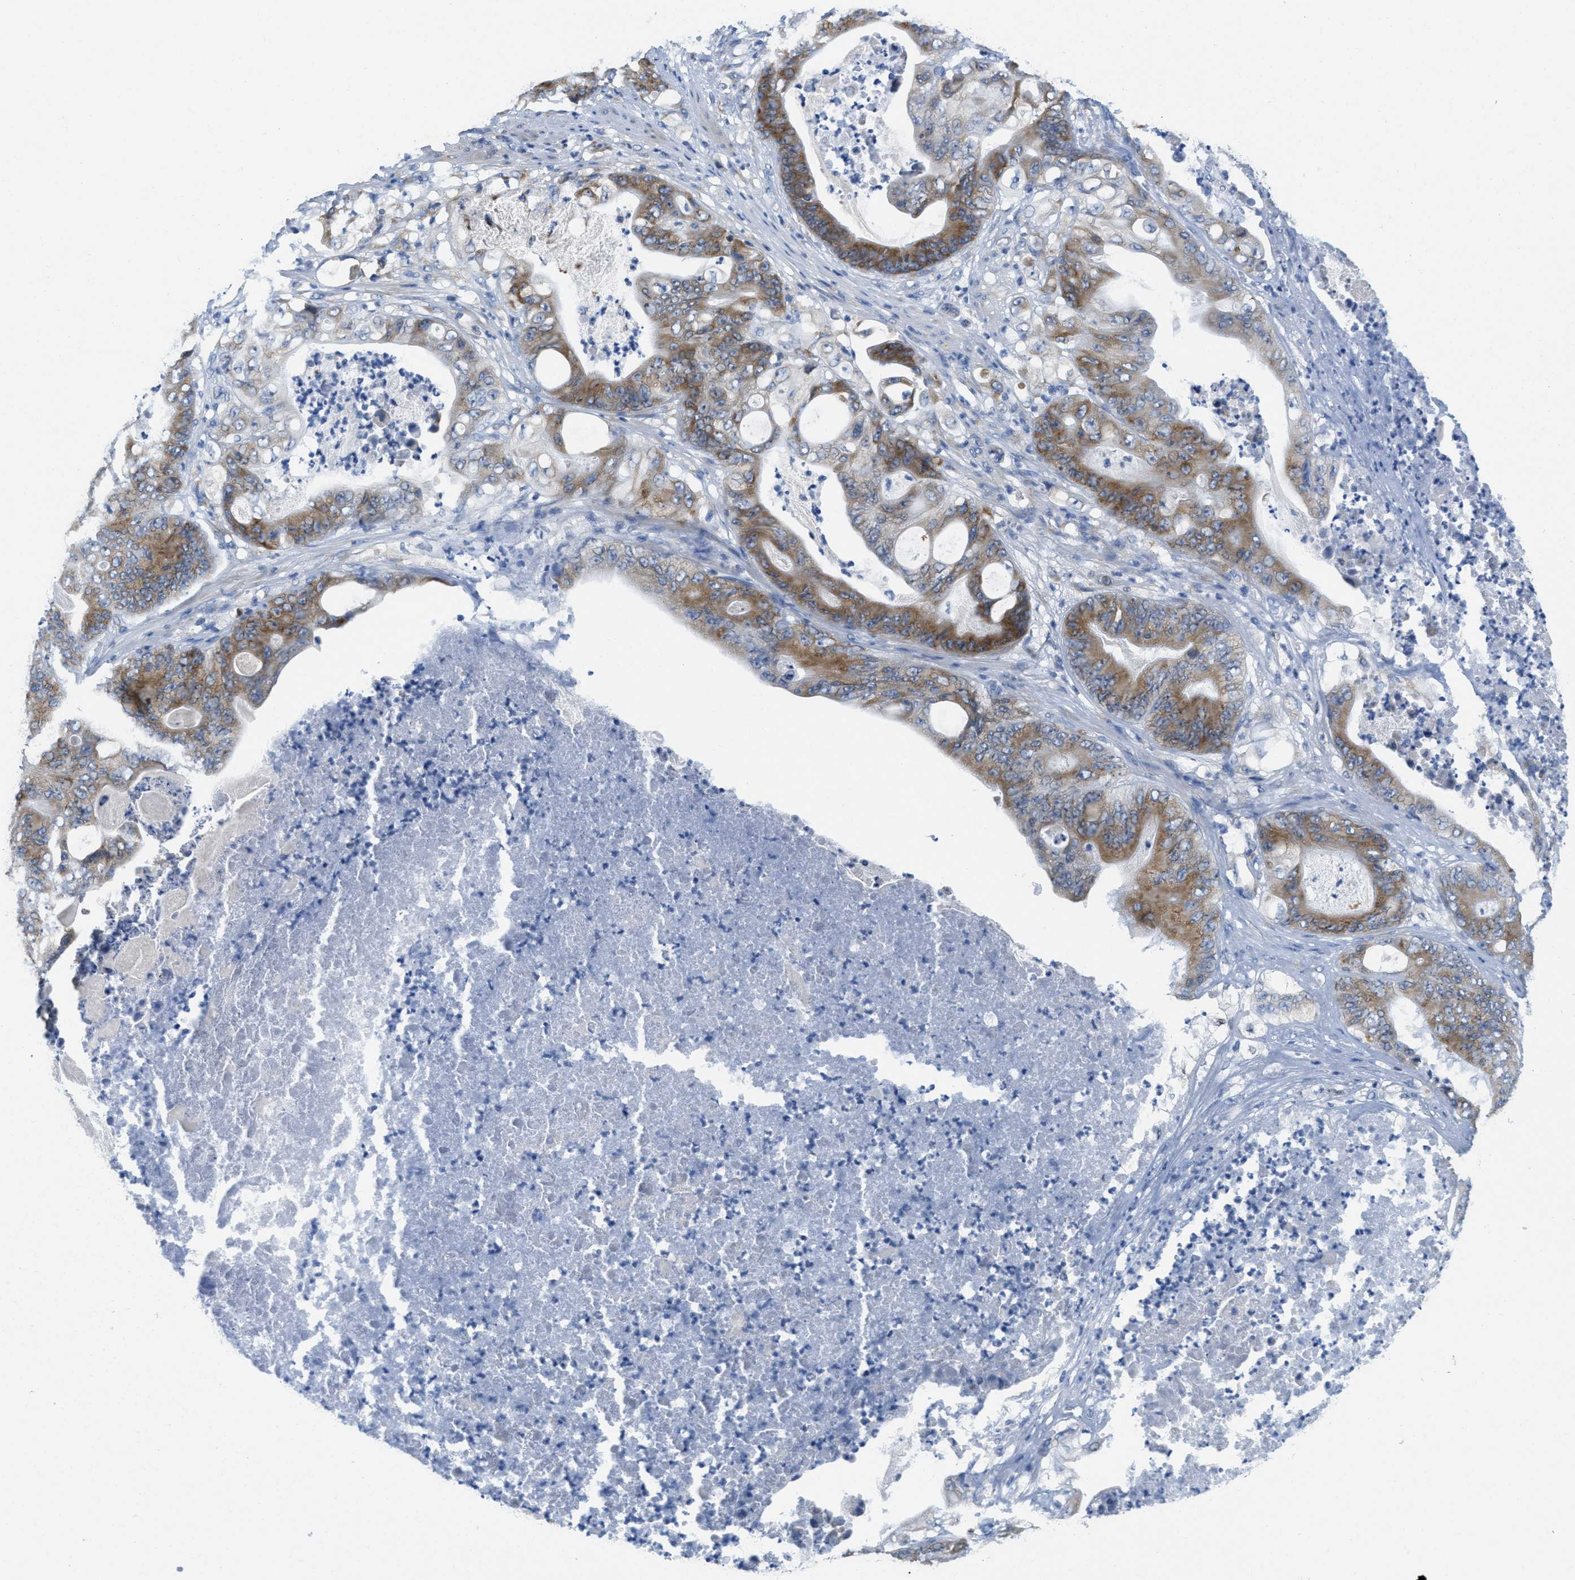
{"staining": {"intensity": "moderate", "quantity": ">75%", "location": "cytoplasmic/membranous"}, "tissue": "stomach cancer", "cell_type": "Tumor cells", "image_type": "cancer", "snomed": [{"axis": "morphology", "description": "Adenocarcinoma, NOS"}, {"axis": "topography", "description": "Stomach"}], "caption": "High-power microscopy captured an immunohistochemistry (IHC) image of adenocarcinoma (stomach), revealing moderate cytoplasmic/membranous staining in approximately >75% of tumor cells. (DAB IHC with brightfield microscopy, high magnification).", "gene": "PTDSS1", "patient": {"sex": "female", "age": 73}}